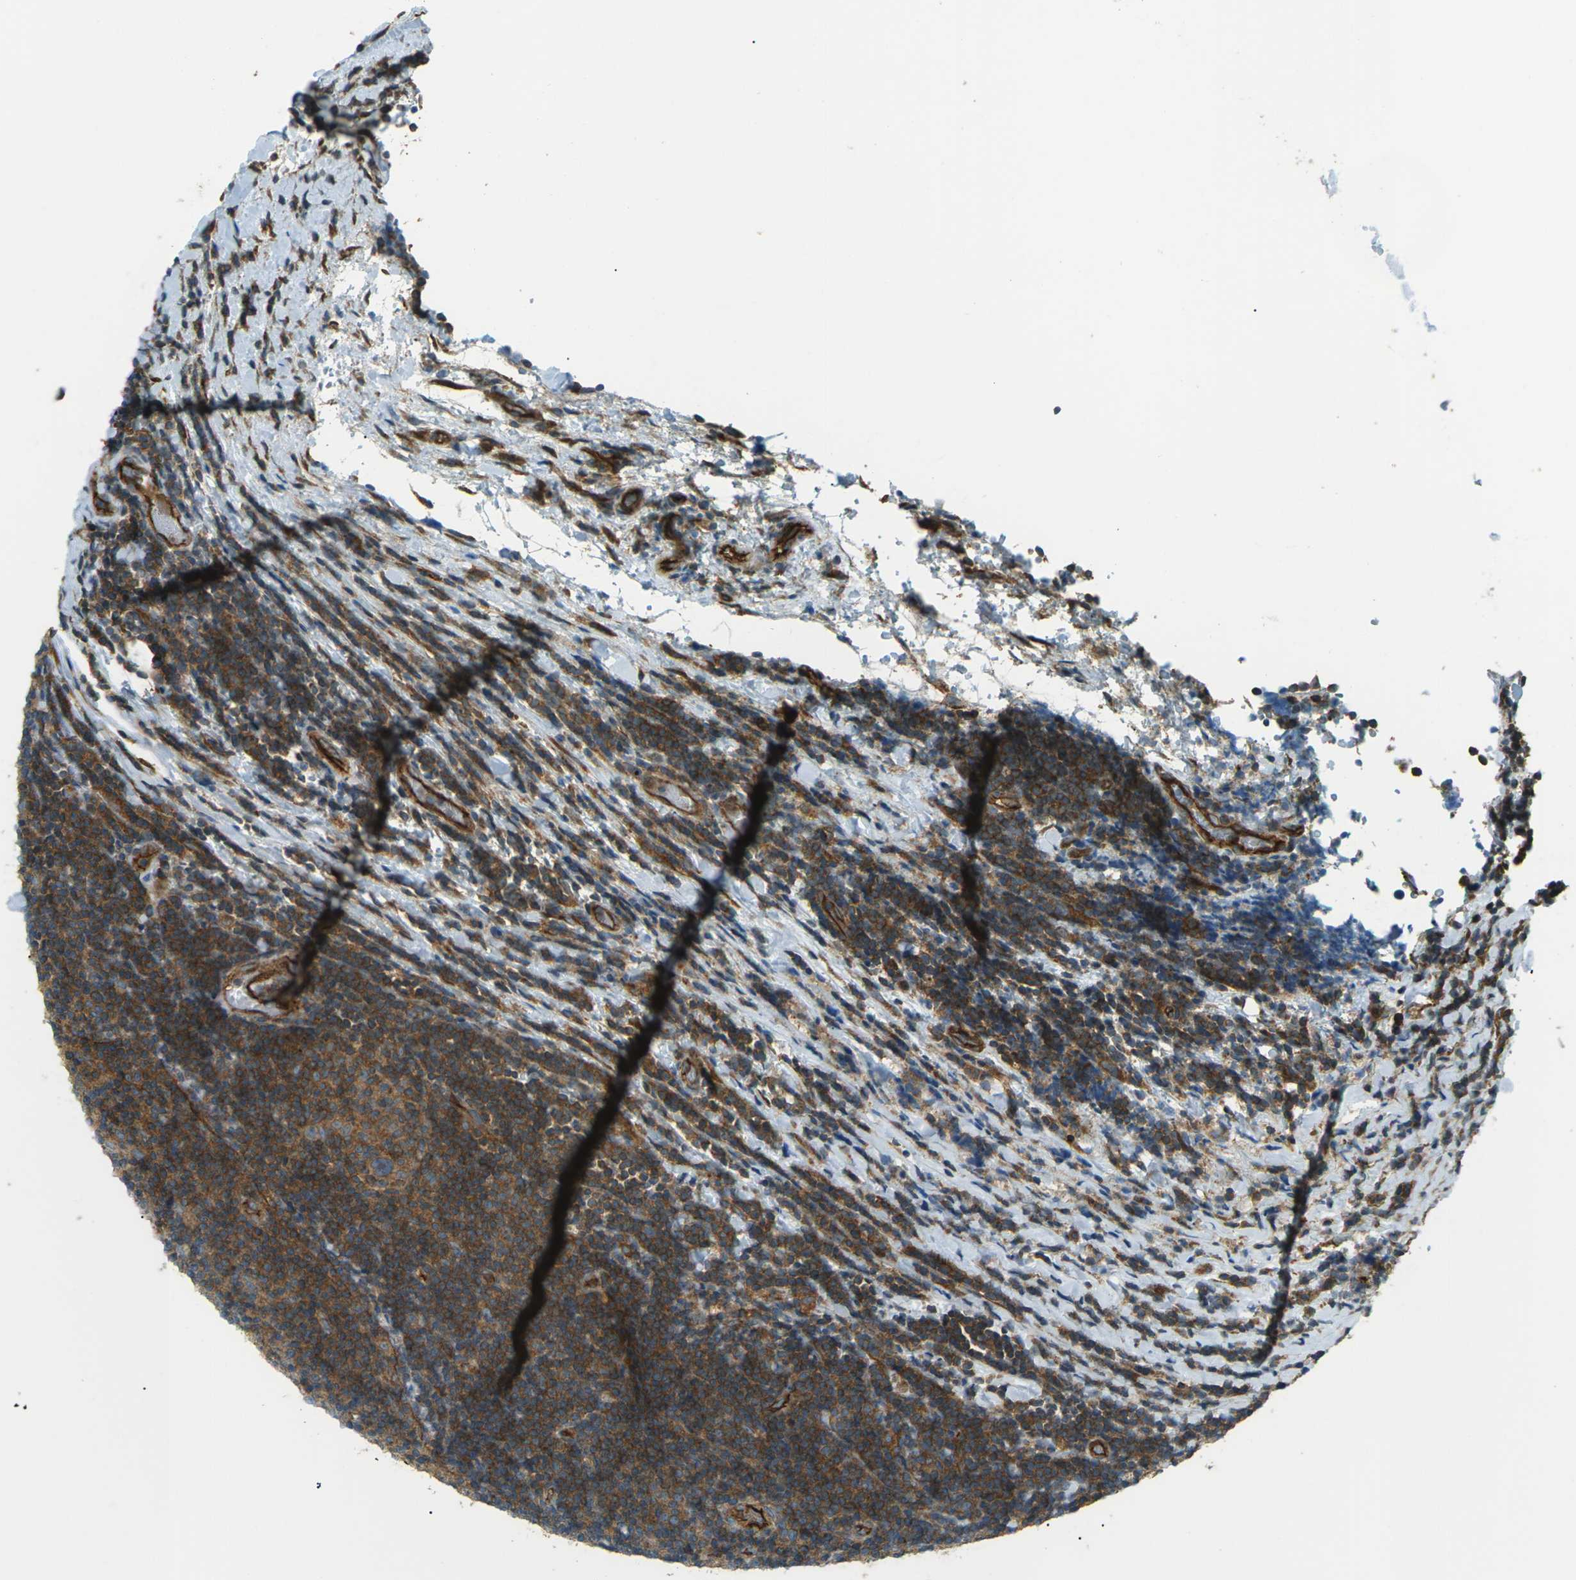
{"staining": {"intensity": "moderate", "quantity": ">75%", "location": "cytoplasmic/membranous"}, "tissue": "lymphoma", "cell_type": "Tumor cells", "image_type": "cancer", "snomed": [{"axis": "morphology", "description": "Malignant lymphoma, non-Hodgkin's type, Low grade"}, {"axis": "topography", "description": "Lymph node"}], "caption": "Protein analysis of lymphoma tissue shows moderate cytoplasmic/membranous staining in about >75% of tumor cells.", "gene": "S1PR1", "patient": {"sex": "male", "age": 83}}